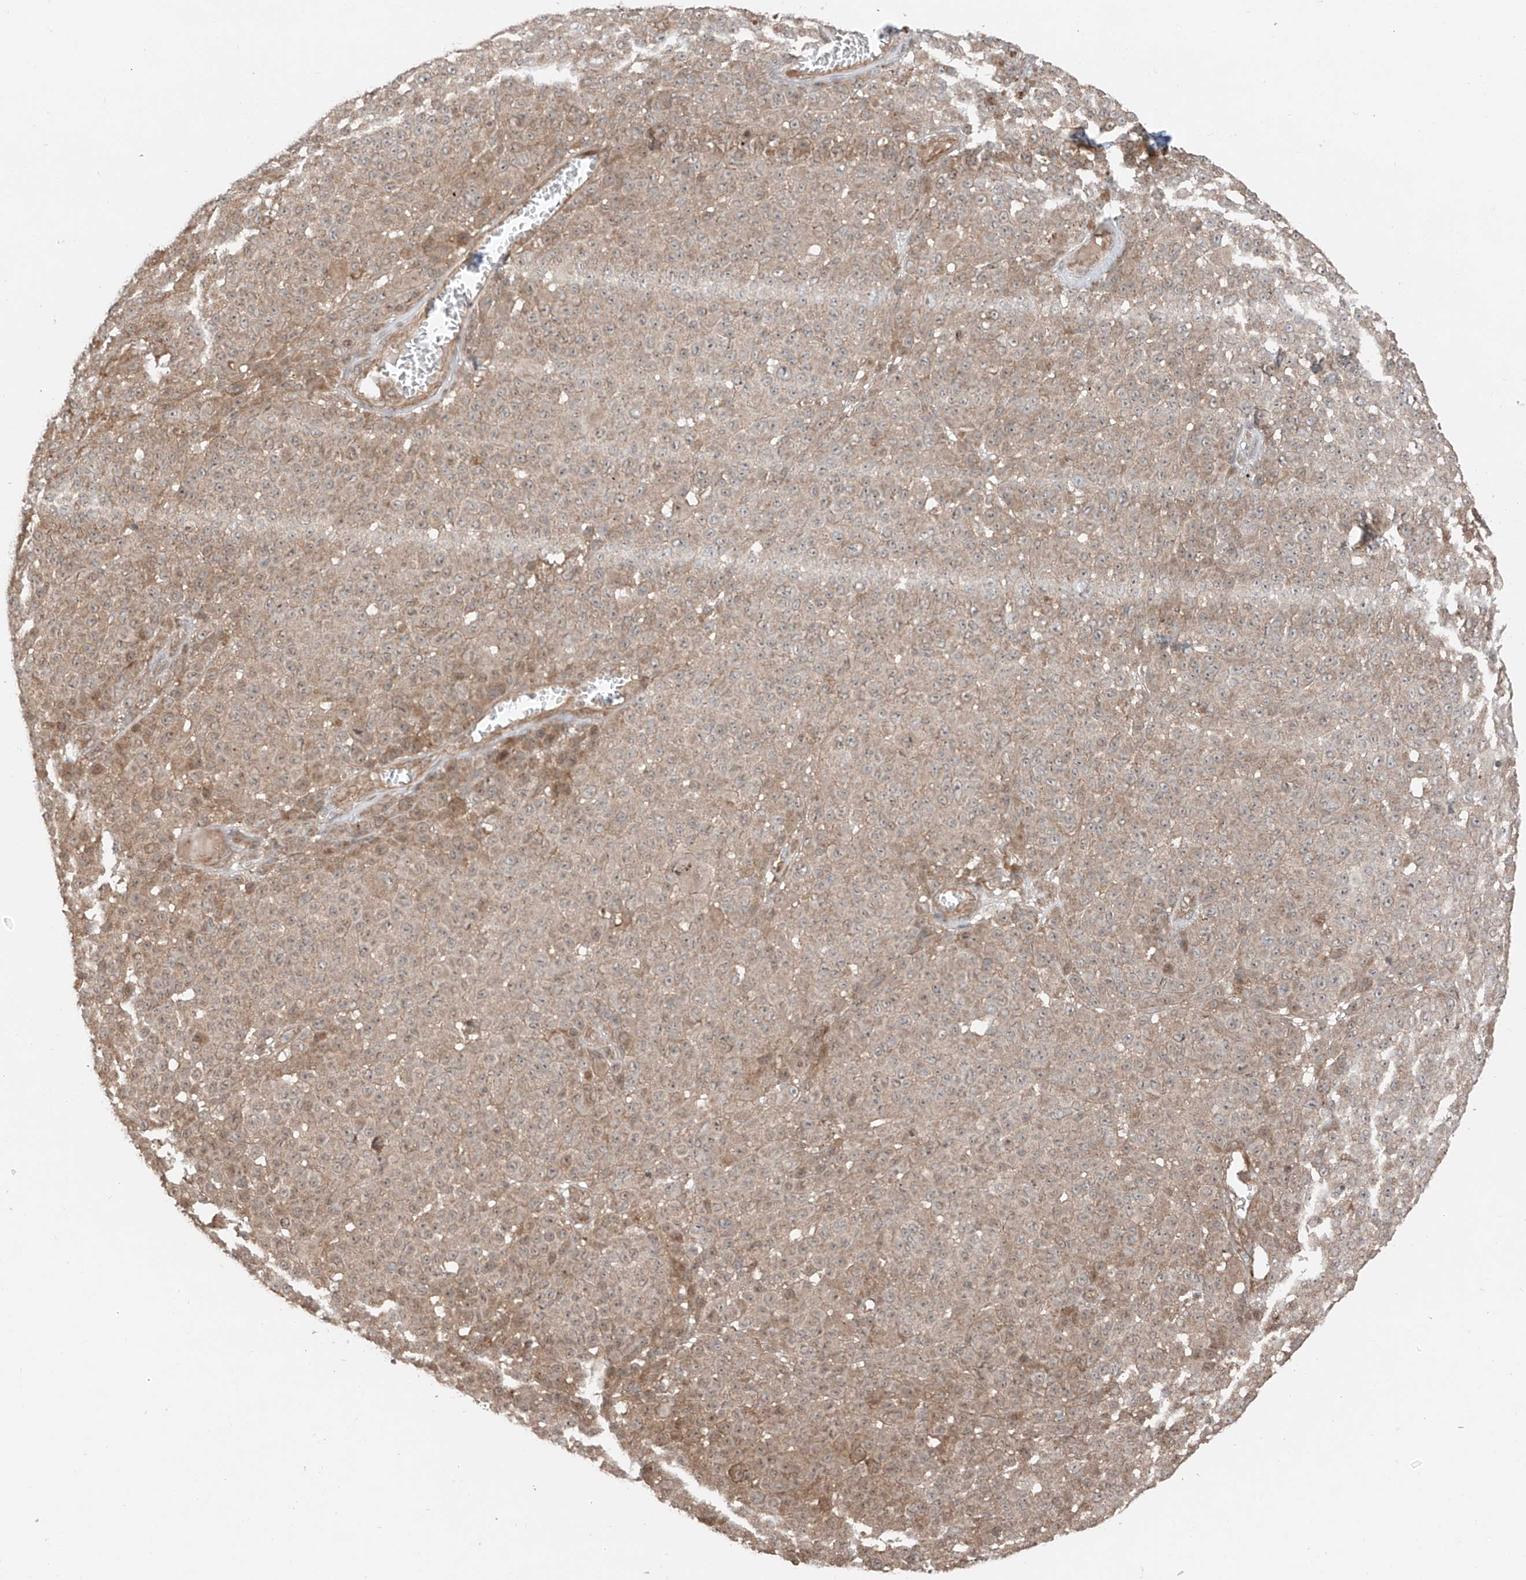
{"staining": {"intensity": "weak", "quantity": ">75%", "location": "cytoplasmic/membranous"}, "tissue": "melanoma", "cell_type": "Tumor cells", "image_type": "cancer", "snomed": [{"axis": "morphology", "description": "Malignant melanoma, NOS"}, {"axis": "topography", "description": "Skin"}], "caption": "The histopathology image reveals a brown stain indicating the presence of a protein in the cytoplasmic/membranous of tumor cells in malignant melanoma. Nuclei are stained in blue.", "gene": "CEP162", "patient": {"sex": "female", "age": 94}}